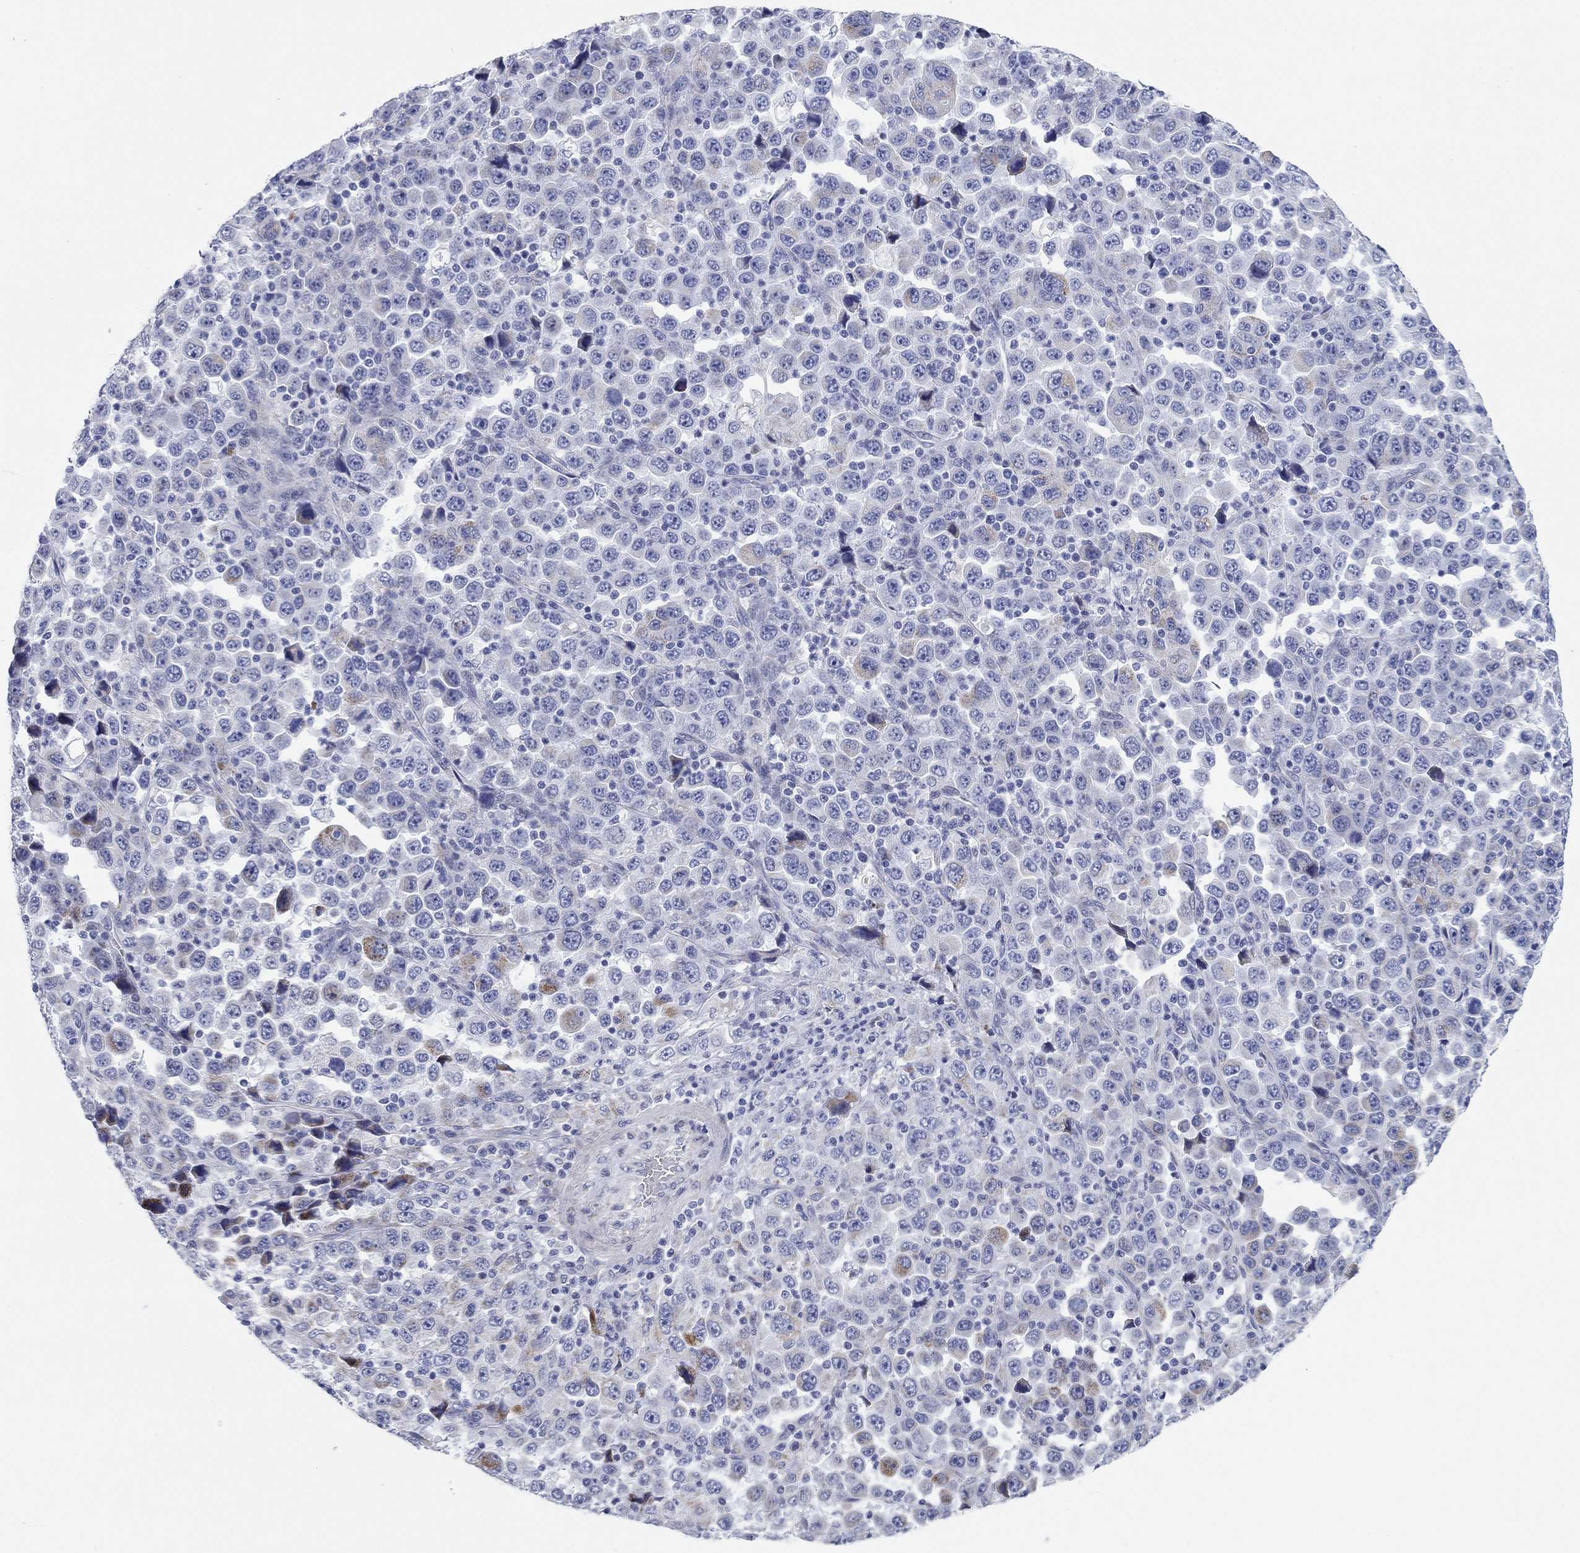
{"staining": {"intensity": "moderate", "quantity": "<25%", "location": "cytoplasmic/membranous"}, "tissue": "stomach cancer", "cell_type": "Tumor cells", "image_type": "cancer", "snomed": [{"axis": "morphology", "description": "Normal tissue, NOS"}, {"axis": "morphology", "description": "Adenocarcinoma, NOS"}, {"axis": "topography", "description": "Stomach, upper"}, {"axis": "topography", "description": "Stomach"}], "caption": "Stomach cancer (adenocarcinoma) stained with IHC shows moderate cytoplasmic/membranous positivity in approximately <25% of tumor cells.", "gene": "CHI3L2", "patient": {"sex": "male", "age": 59}}